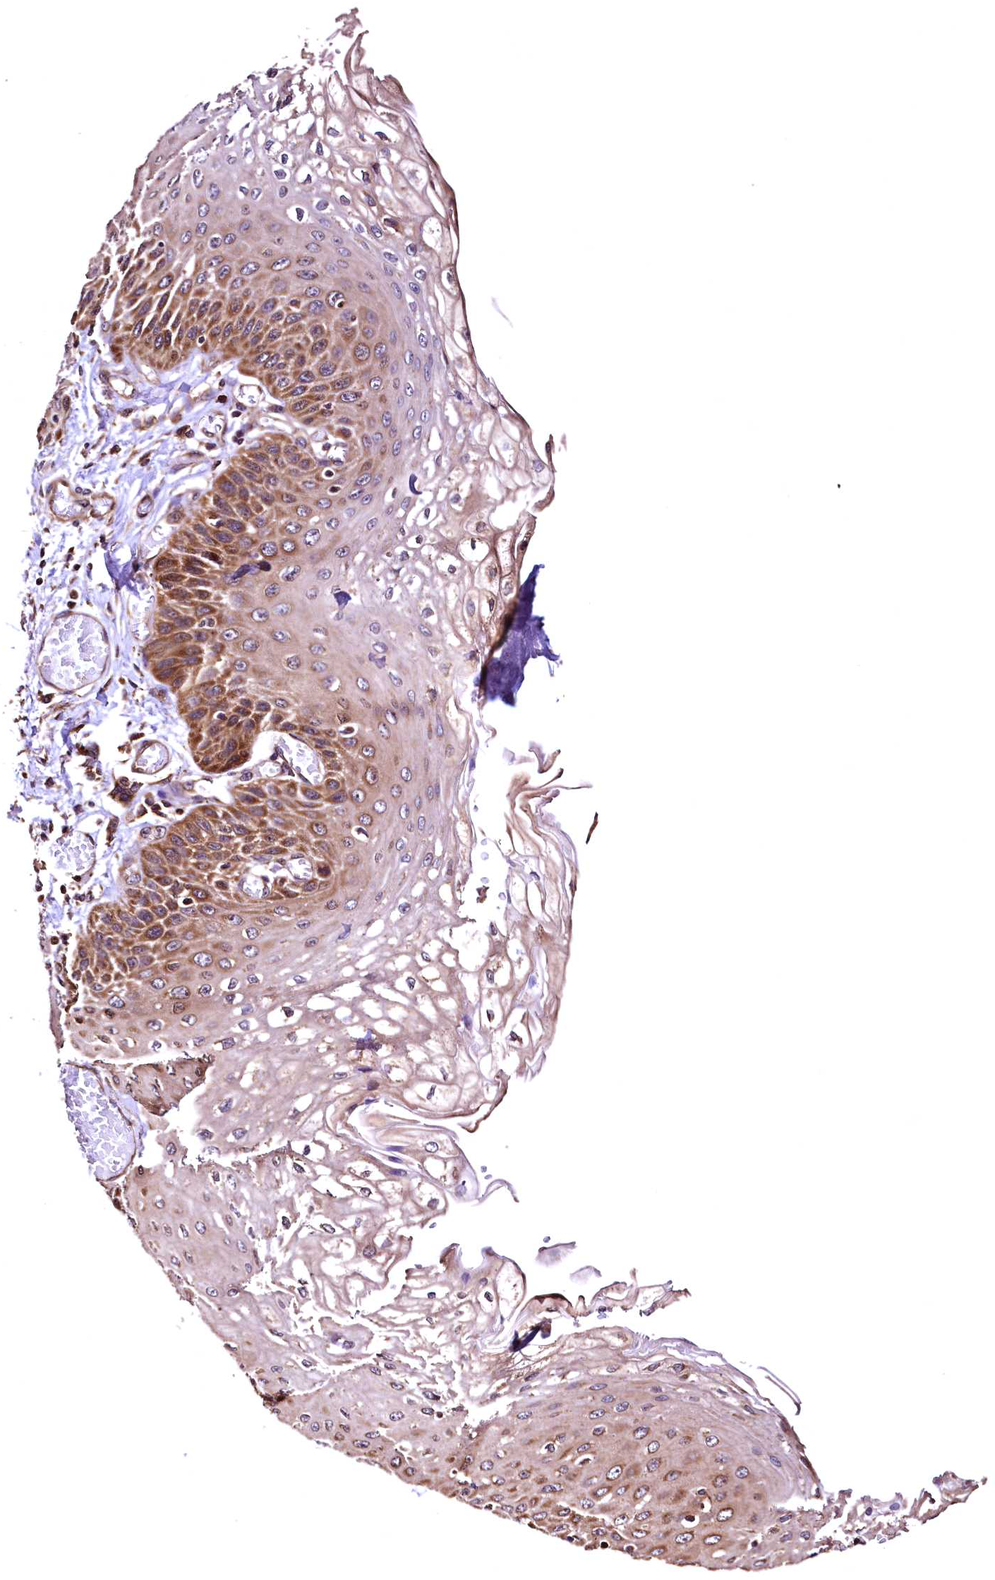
{"staining": {"intensity": "moderate", "quantity": ">75%", "location": "cytoplasmic/membranous"}, "tissue": "esophagus", "cell_type": "Squamous epithelial cells", "image_type": "normal", "snomed": [{"axis": "morphology", "description": "Normal tissue, NOS"}, {"axis": "topography", "description": "Esophagus"}], "caption": "A micrograph showing moderate cytoplasmic/membranous positivity in approximately >75% of squamous epithelial cells in benign esophagus, as visualized by brown immunohistochemical staining.", "gene": "LRSAM1", "patient": {"sex": "male", "age": 81}}